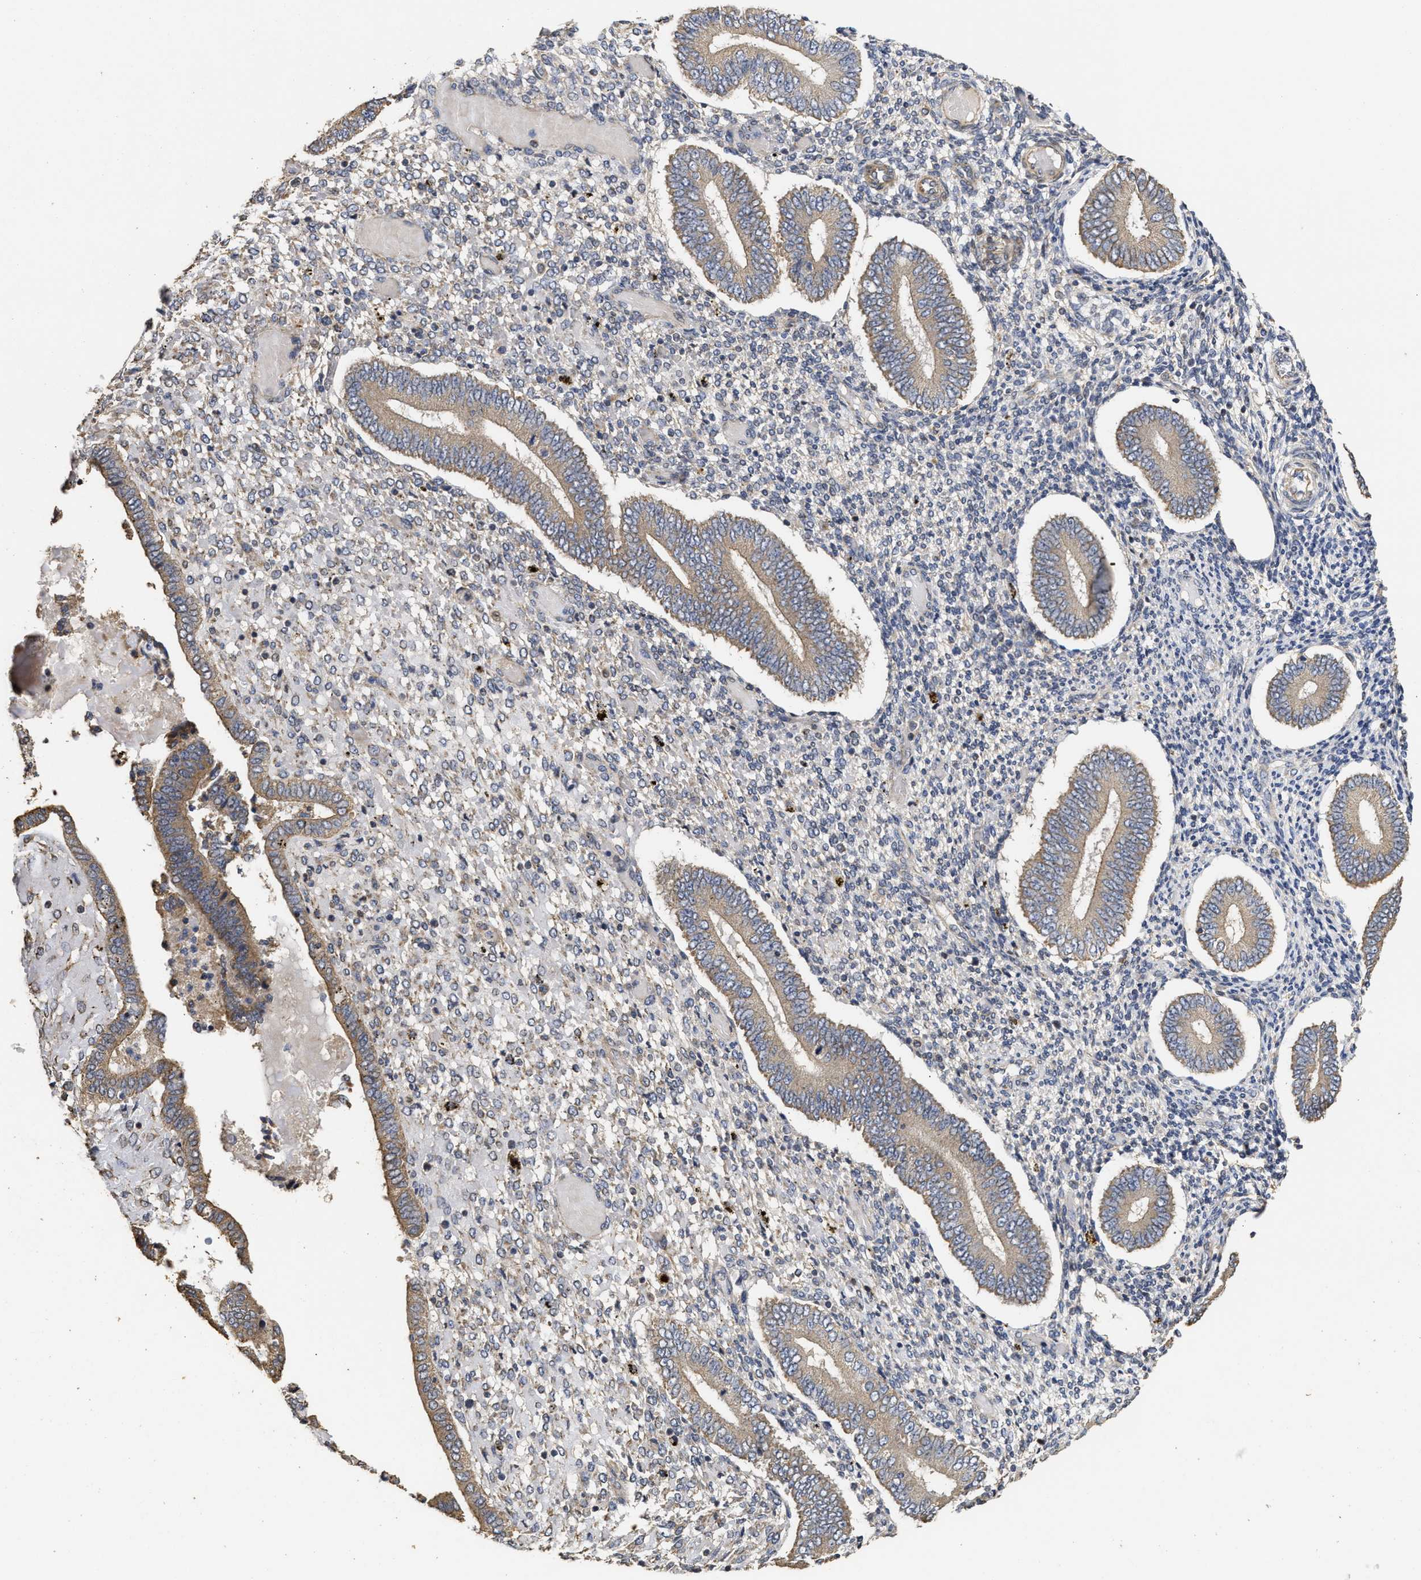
{"staining": {"intensity": "negative", "quantity": "none", "location": "none"}, "tissue": "endometrium", "cell_type": "Cells in endometrial stroma", "image_type": "normal", "snomed": [{"axis": "morphology", "description": "Normal tissue, NOS"}, {"axis": "topography", "description": "Endometrium"}], "caption": "IHC of unremarkable endometrium shows no expression in cells in endometrial stroma.", "gene": "NAV1", "patient": {"sex": "female", "age": 42}}